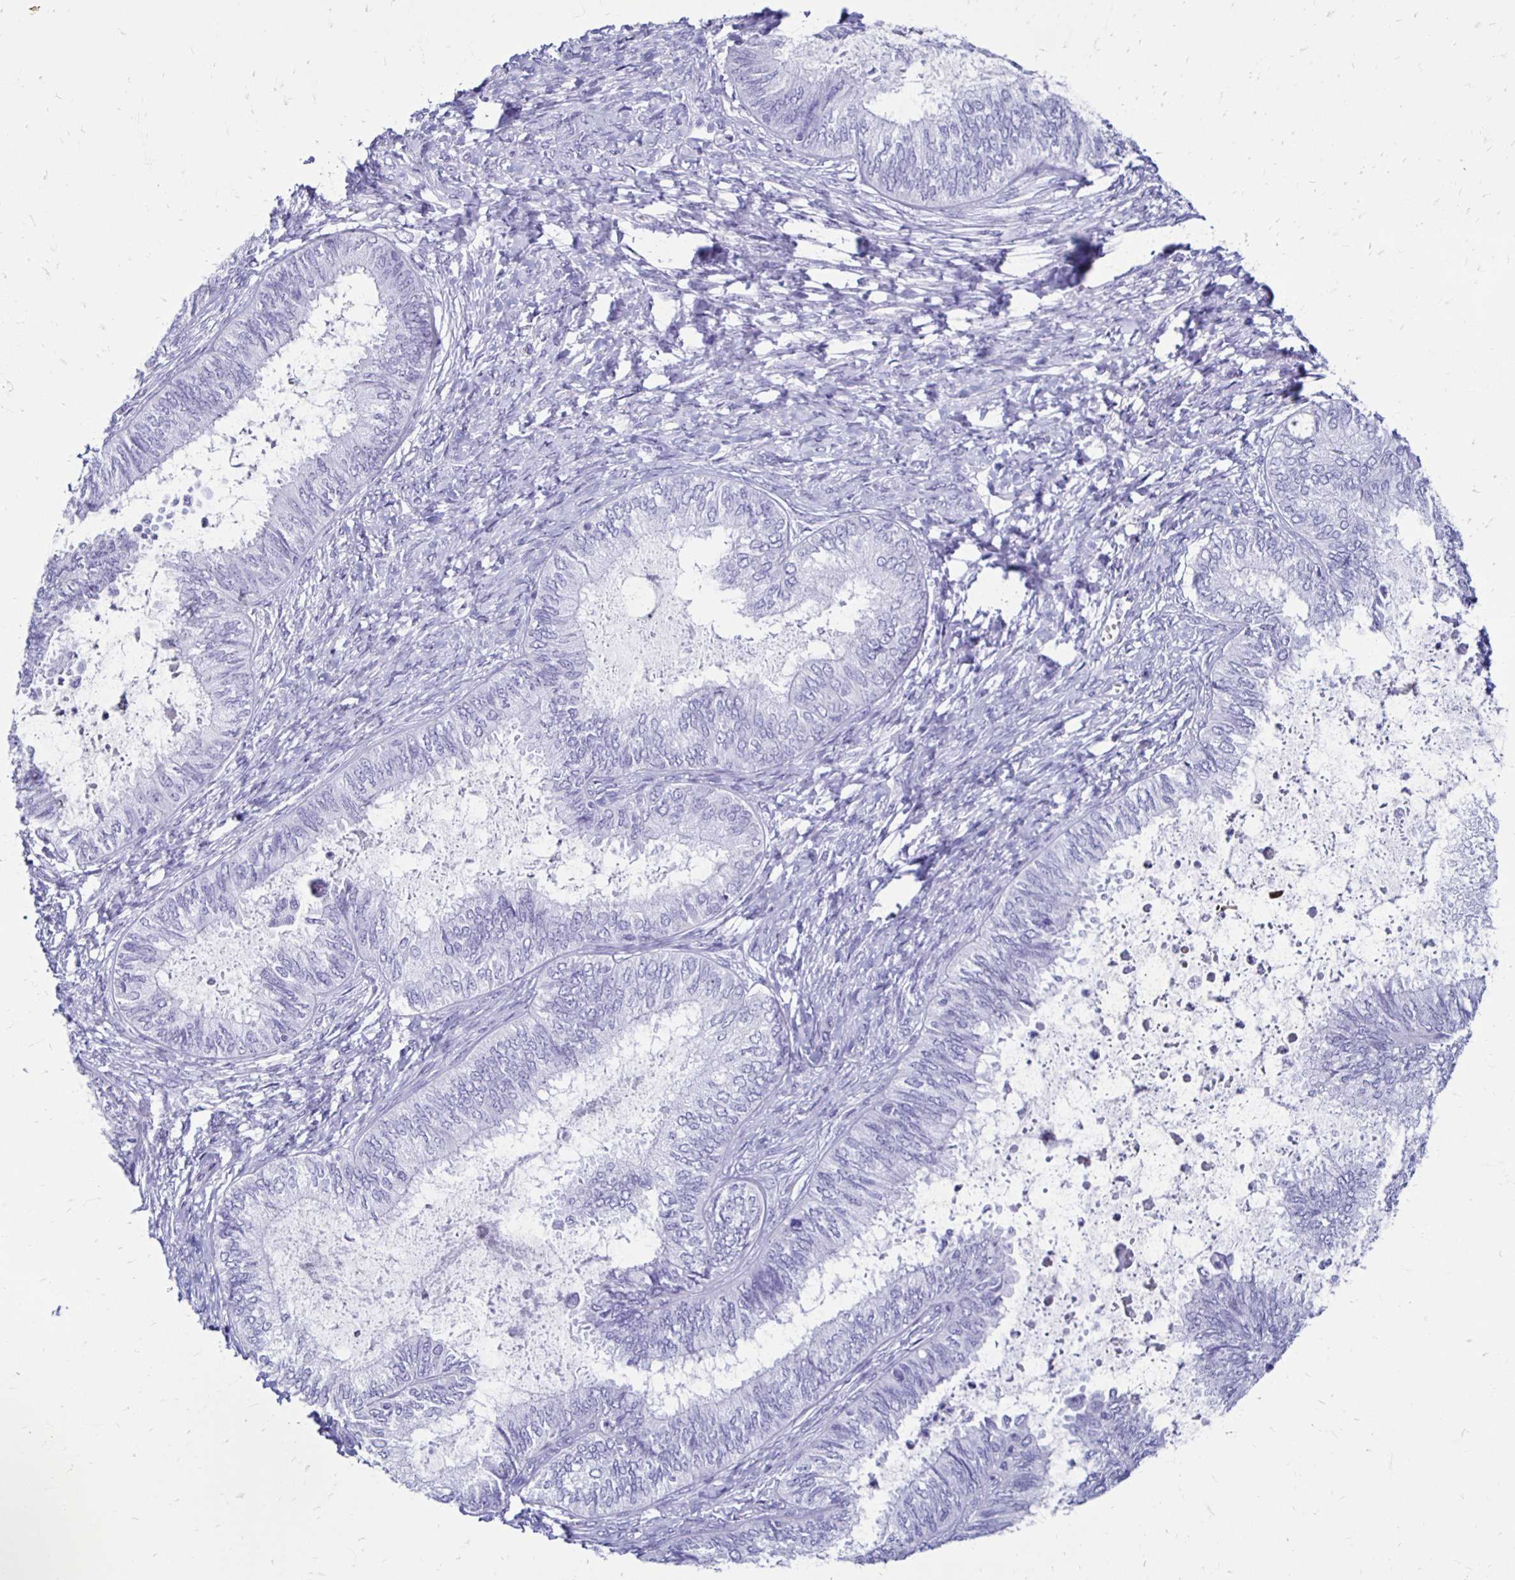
{"staining": {"intensity": "negative", "quantity": "none", "location": "none"}, "tissue": "ovarian cancer", "cell_type": "Tumor cells", "image_type": "cancer", "snomed": [{"axis": "morphology", "description": "Carcinoma, endometroid"}, {"axis": "topography", "description": "Ovary"}], "caption": "A high-resolution micrograph shows immunohistochemistry (IHC) staining of ovarian endometroid carcinoma, which shows no significant expression in tumor cells.", "gene": "CST5", "patient": {"sex": "female", "age": 70}}